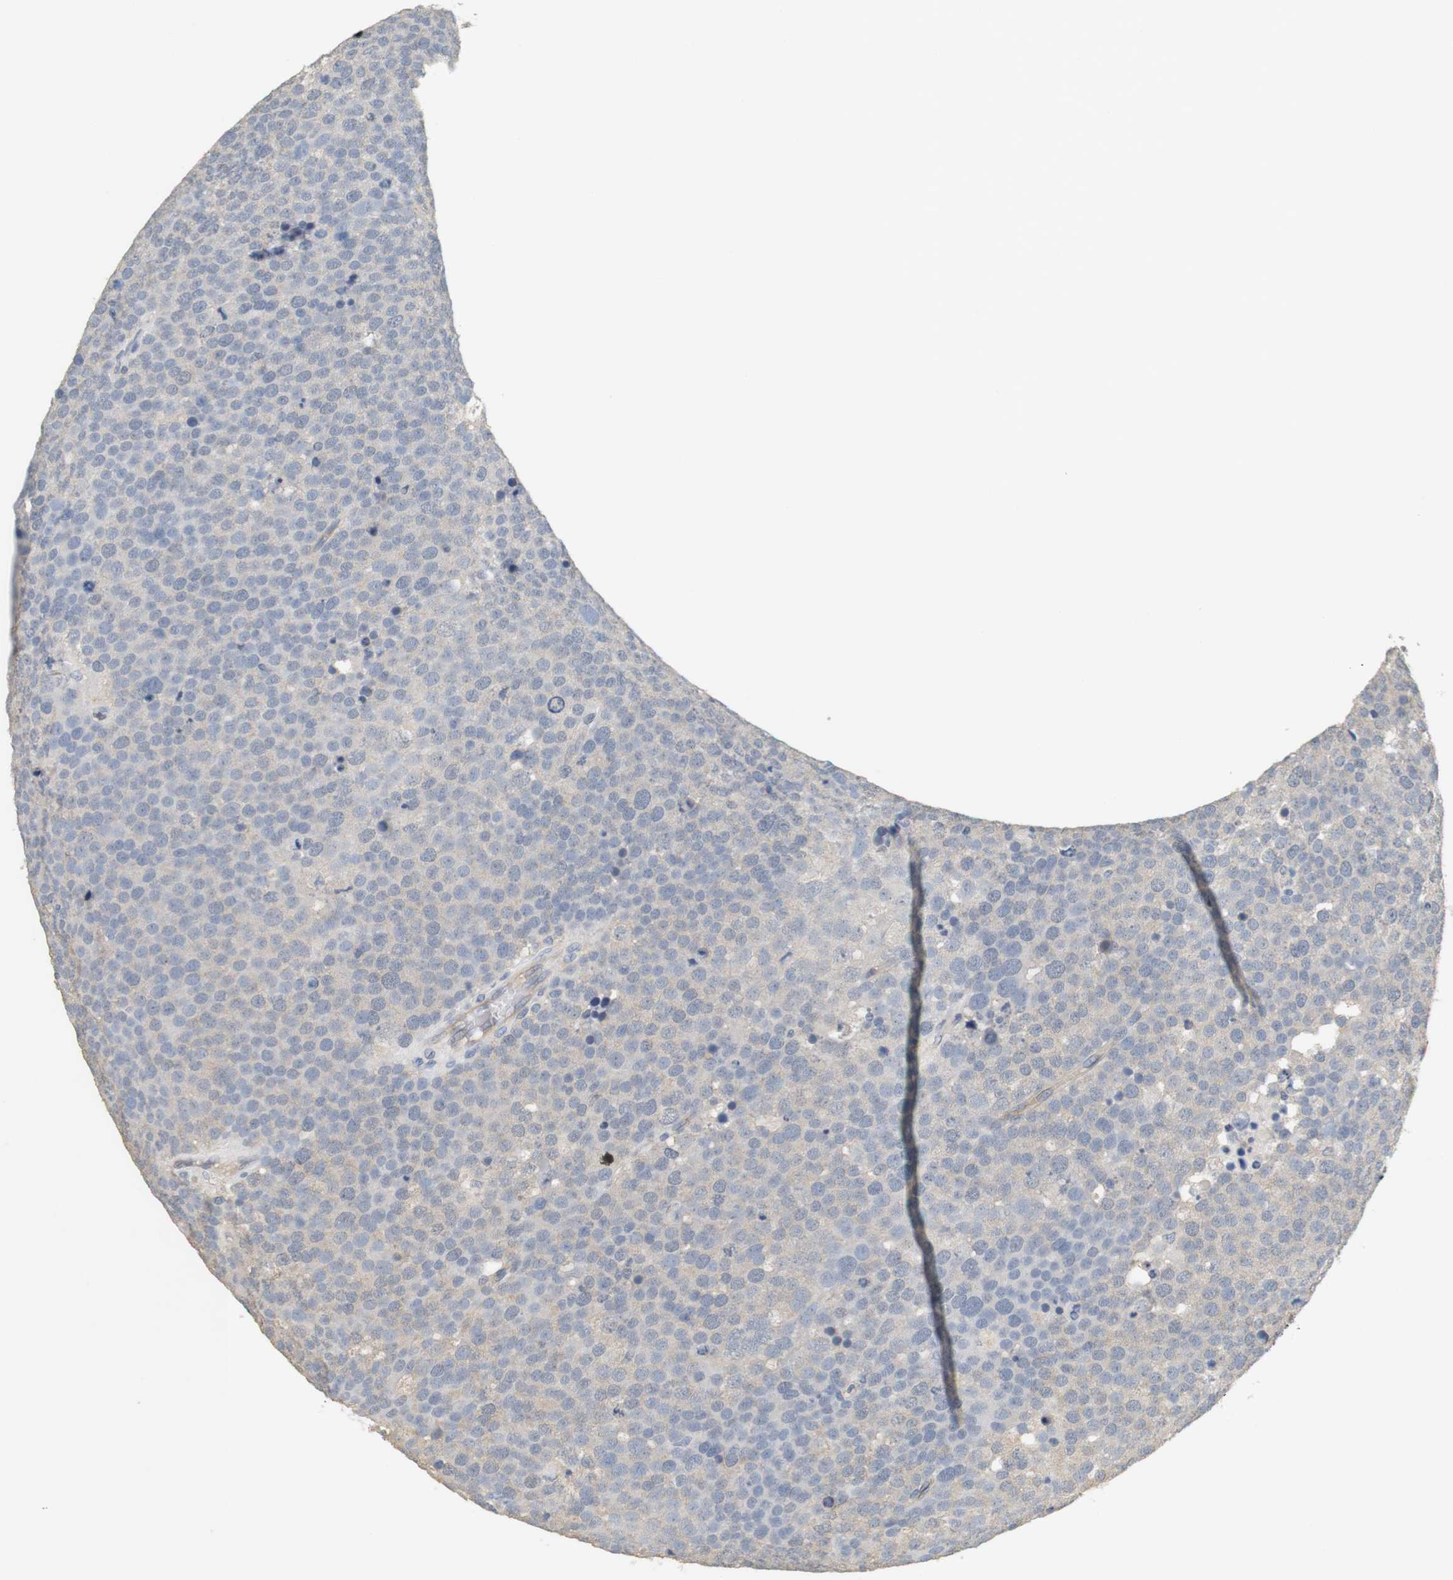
{"staining": {"intensity": "negative", "quantity": "none", "location": "none"}, "tissue": "testis cancer", "cell_type": "Tumor cells", "image_type": "cancer", "snomed": [{"axis": "morphology", "description": "Seminoma, NOS"}, {"axis": "topography", "description": "Testis"}], "caption": "A high-resolution micrograph shows immunohistochemistry (IHC) staining of testis seminoma, which reveals no significant expression in tumor cells. Brightfield microscopy of immunohistochemistry stained with DAB (brown) and hematoxylin (blue), captured at high magnification.", "gene": "OSR1", "patient": {"sex": "male", "age": 71}}